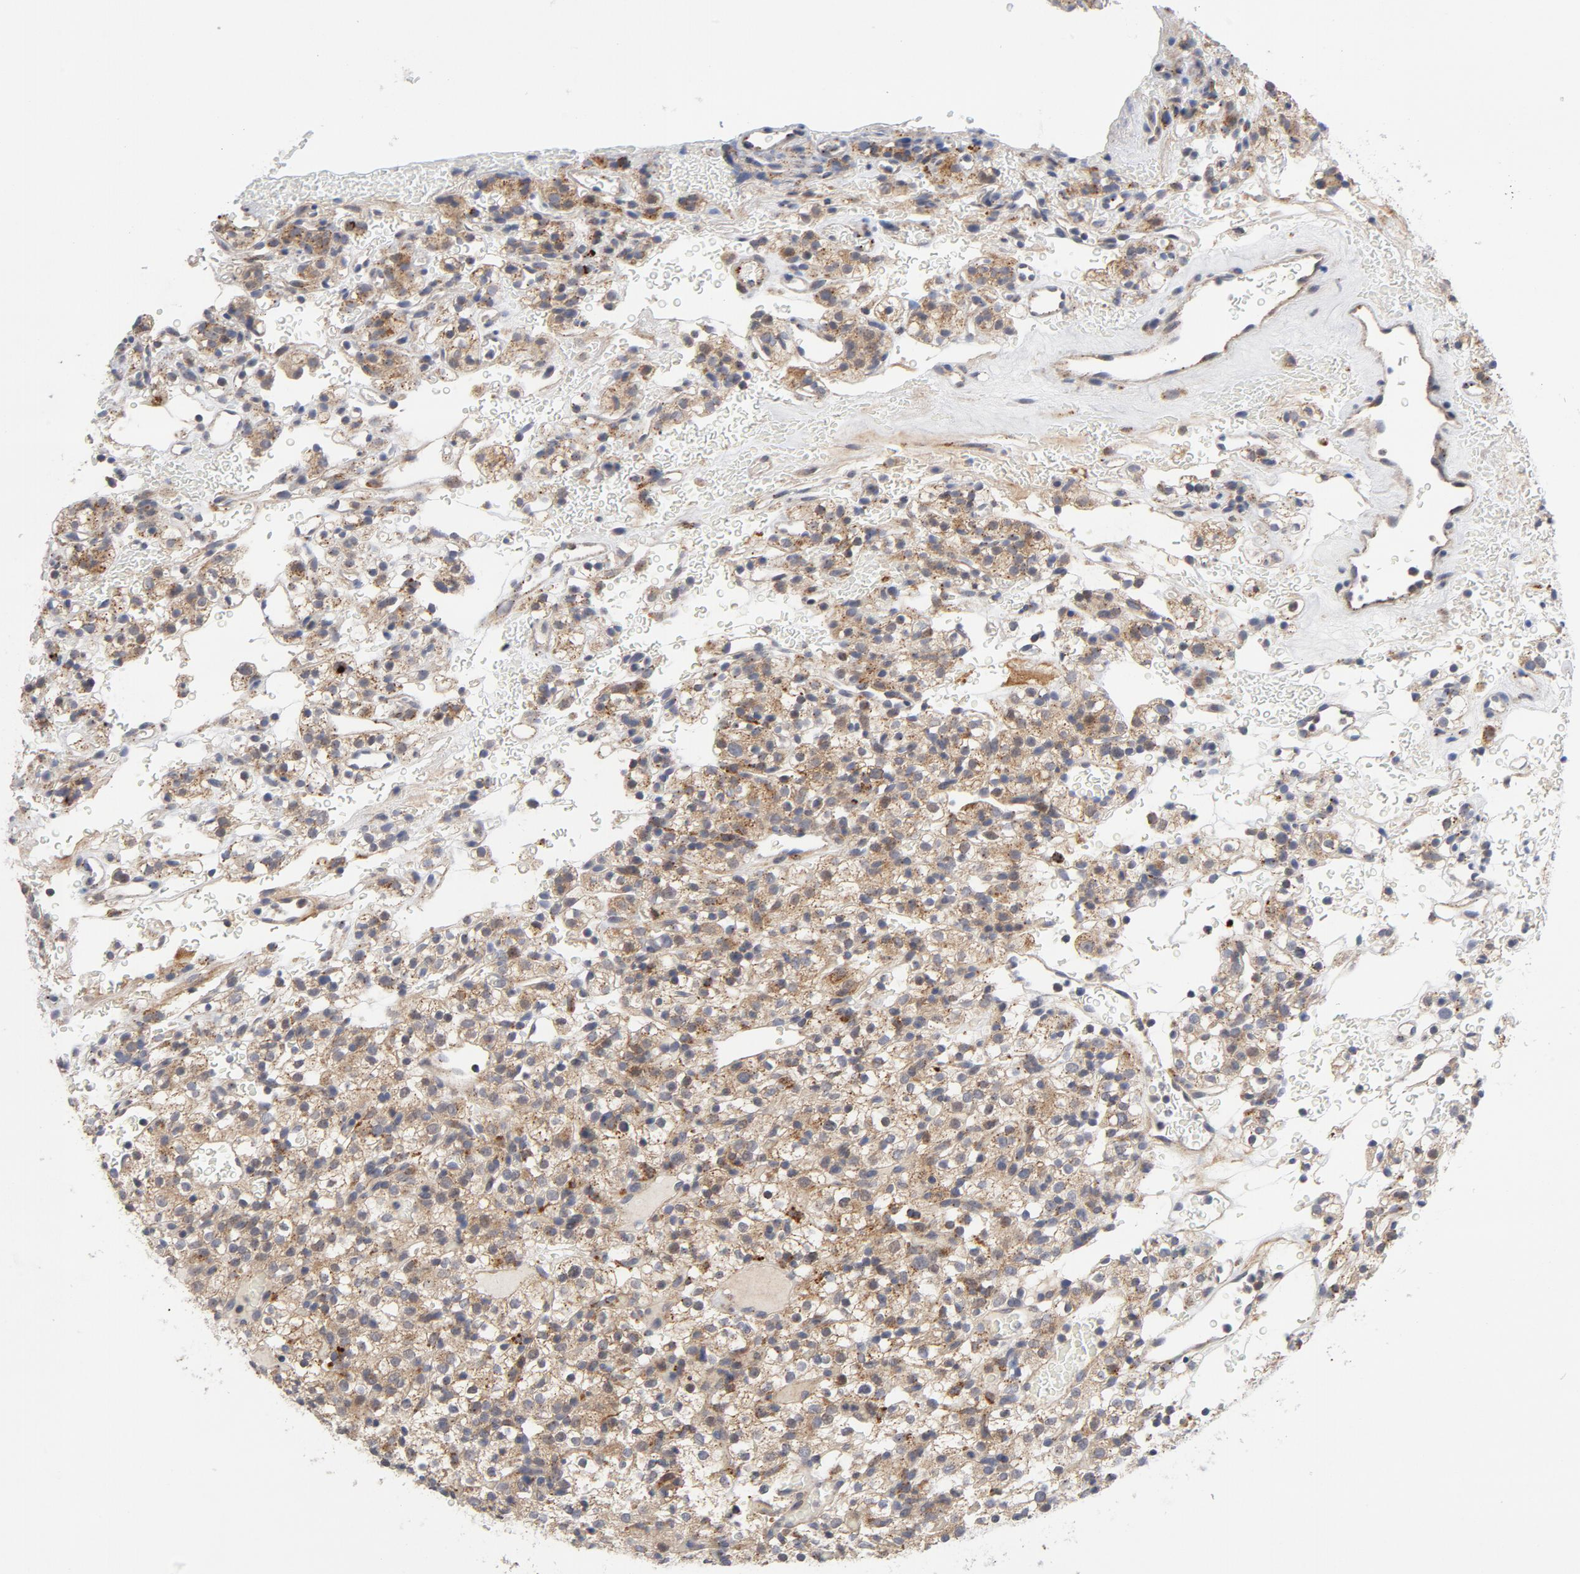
{"staining": {"intensity": "moderate", "quantity": "25%-75%", "location": "cytoplasmic/membranous"}, "tissue": "renal cancer", "cell_type": "Tumor cells", "image_type": "cancer", "snomed": [{"axis": "morphology", "description": "Normal tissue, NOS"}, {"axis": "morphology", "description": "Adenocarcinoma, NOS"}, {"axis": "topography", "description": "Kidney"}], "caption": "Moderate cytoplasmic/membranous expression is identified in about 25%-75% of tumor cells in renal adenocarcinoma.", "gene": "AKT2", "patient": {"sex": "female", "age": 72}}